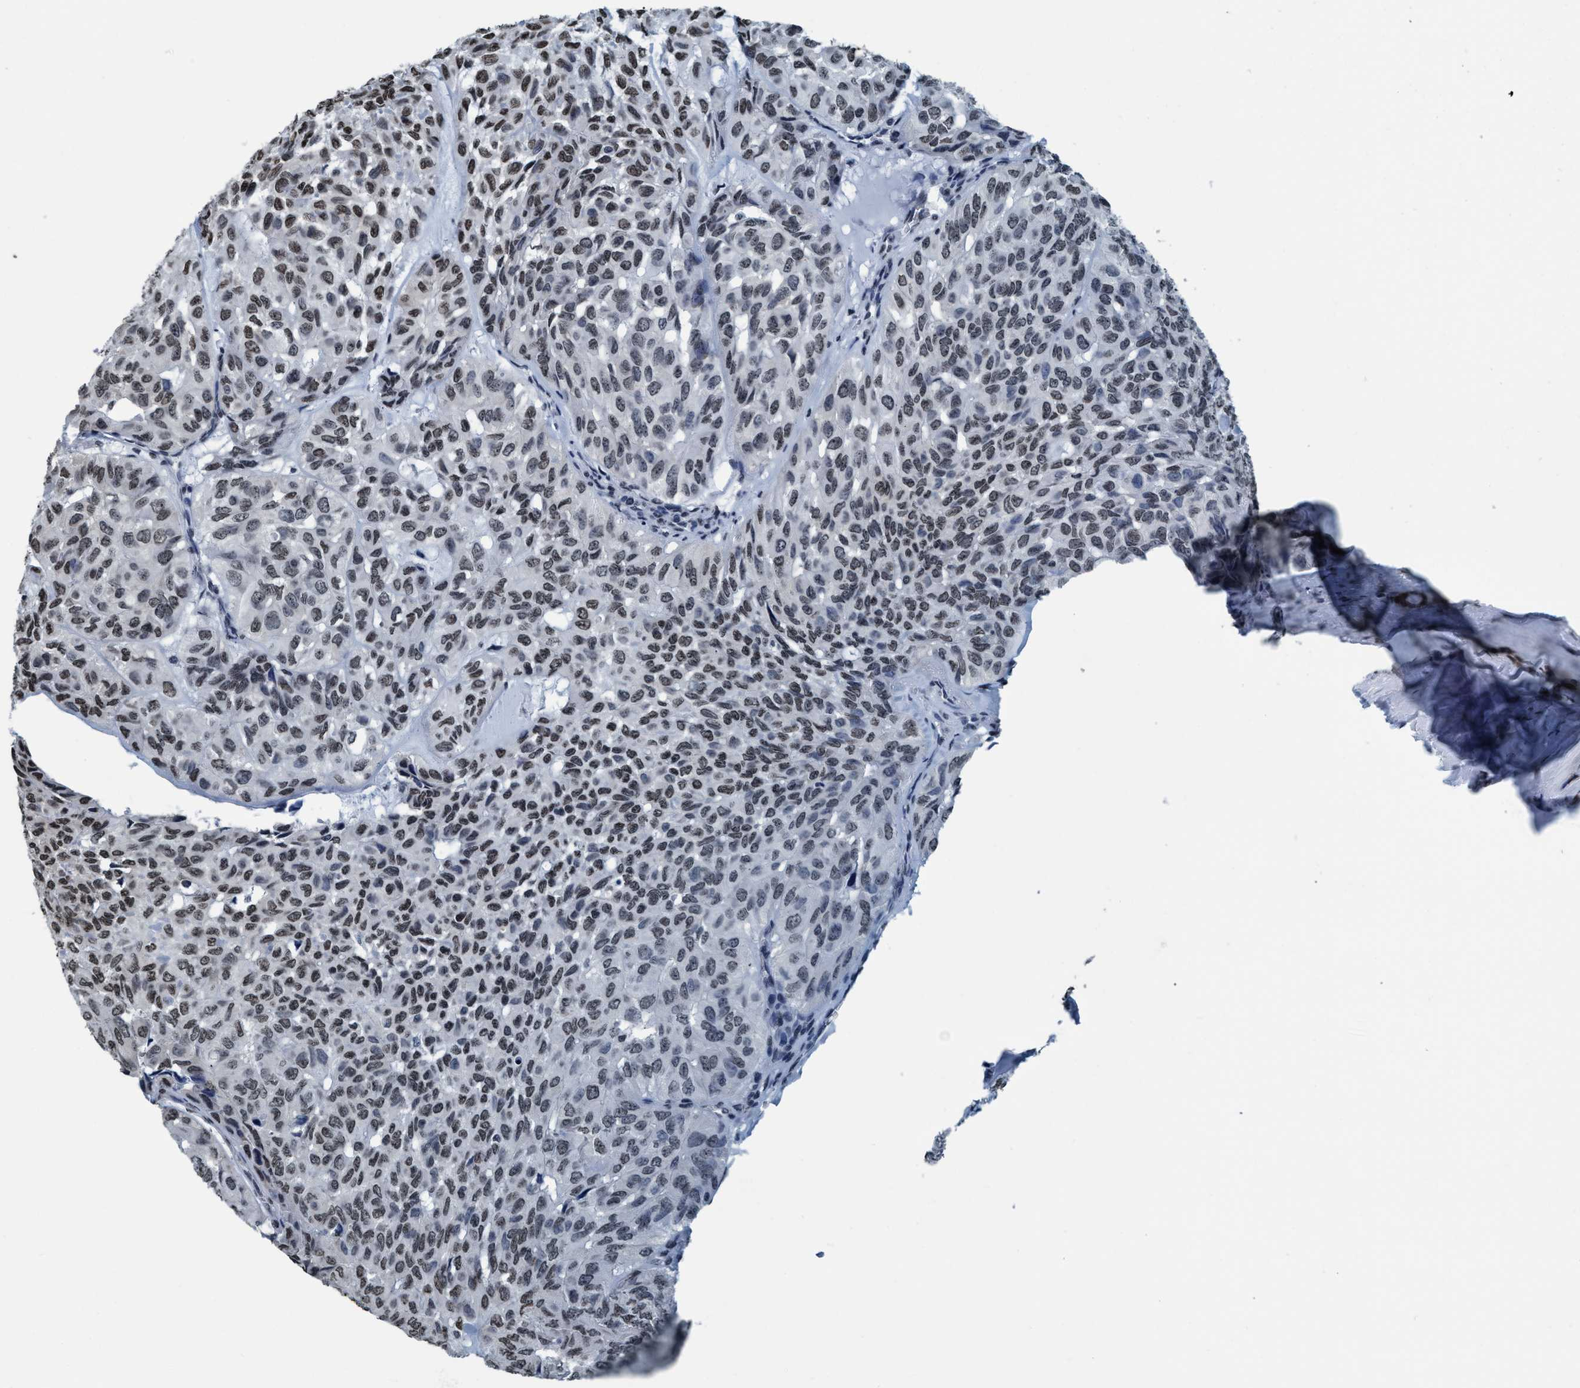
{"staining": {"intensity": "weak", "quantity": ">75%", "location": "nuclear"}, "tissue": "head and neck cancer", "cell_type": "Tumor cells", "image_type": "cancer", "snomed": [{"axis": "morphology", "description": "Adenocarcinoma, NOS"}, {"axis": "topography", "description": "Salivary gland, NOS"}, {"axis": "topography", "description": "Head-Neck"}], "caption": "Head and neck adenocarcinoma stained with DAB immunohistochemistry (IHC) shows low levels of weak nuclear positivity in approximately >75% of tumor cells.", "gene": "CCNE2", "patient": {"sex": "female", "age": 76}}